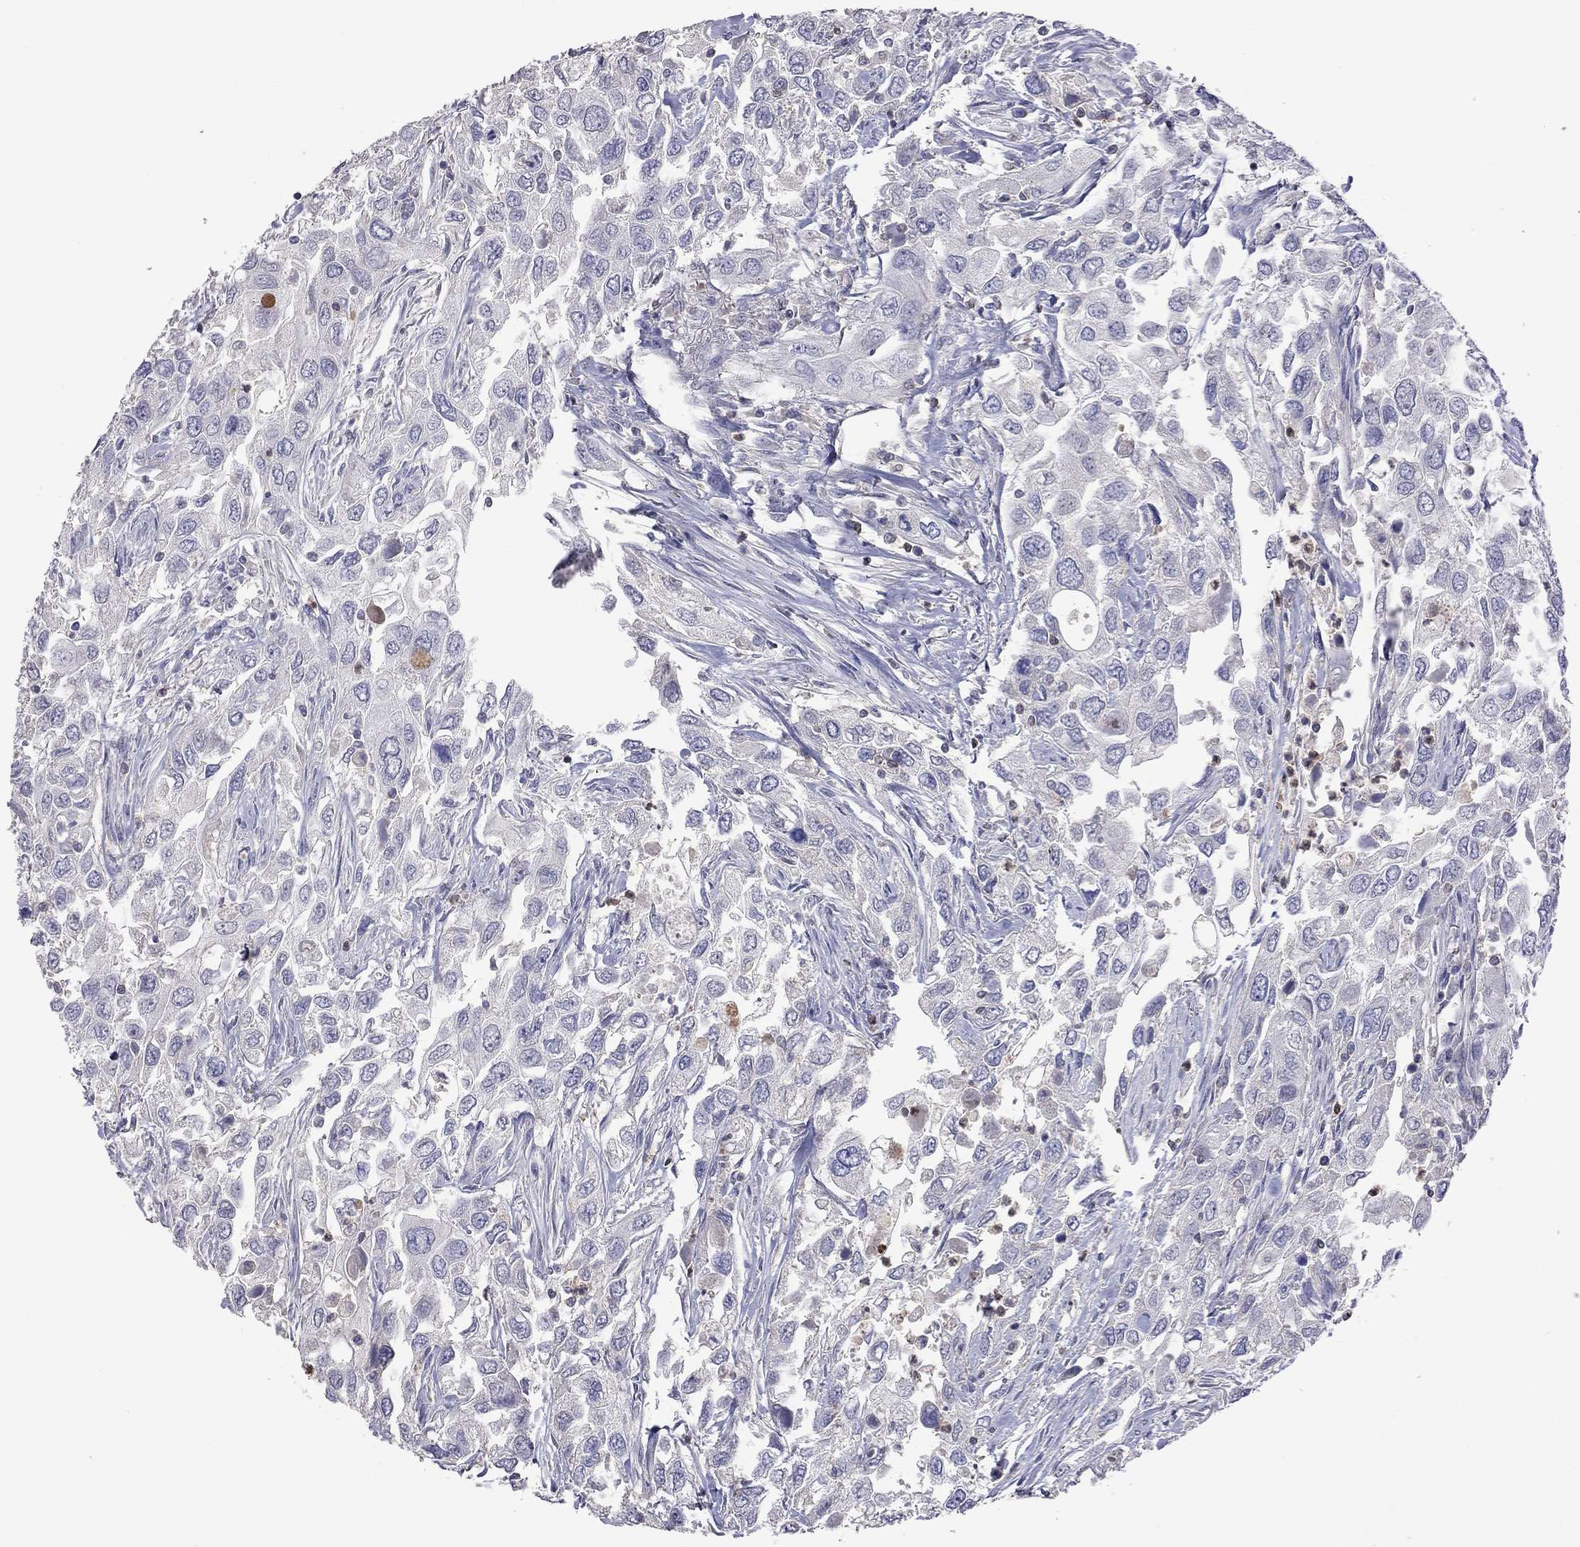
{"staining": {"intensity": "negative", "quantity": "none", "location": "none"}, "tissue": "urothelial cancer", "cell_type": "Tumor cells", "image_type": "cancer", "snomed": [{"axis": "morphology", "description": "Urothelial carcinoma, High grade"}, {"axis": "topography", "description": "Urinary bladder"}], "caption": "Immunohistochemical staining of high-grade urothelial carcinoma displays no significant expression in tumor cells.", "gene": "IPCEF1", "patient": {"sex": "male", "age": 76}}